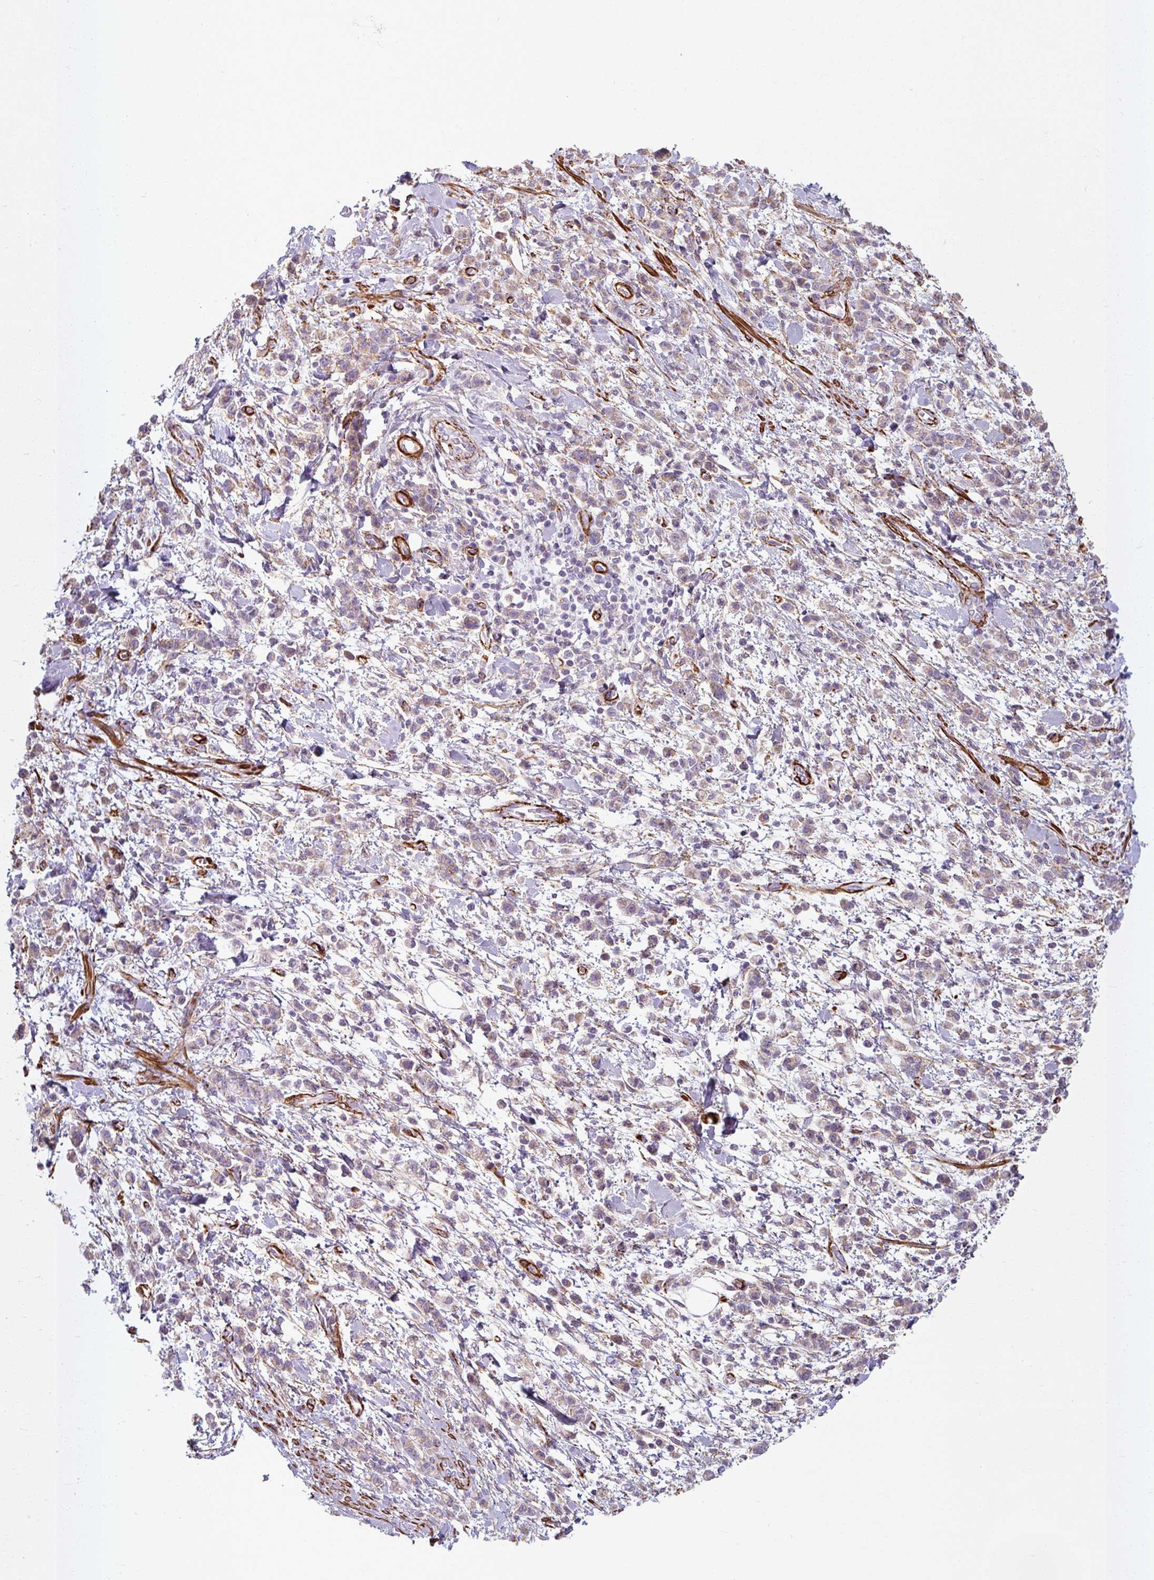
{"staining": {"intensity": "weak", "quantity": "<25%", "location": "cytoplasmic/membranous"}, "tissue": "stomach cancer", "cell_type": "Tumor cells", "image_type": "cancer", "snomed": [{"axis": "morphology", "description": "Adenocarcinoma, NOS"}, {"axis": "topography", "description": "Stomach"}], "caption": "The micrograph exhibits no staining of tumor cells in stomach adenocarcinoma.", "gene": "MRPS5", "patient": {"sex": "male", "age": 76}}